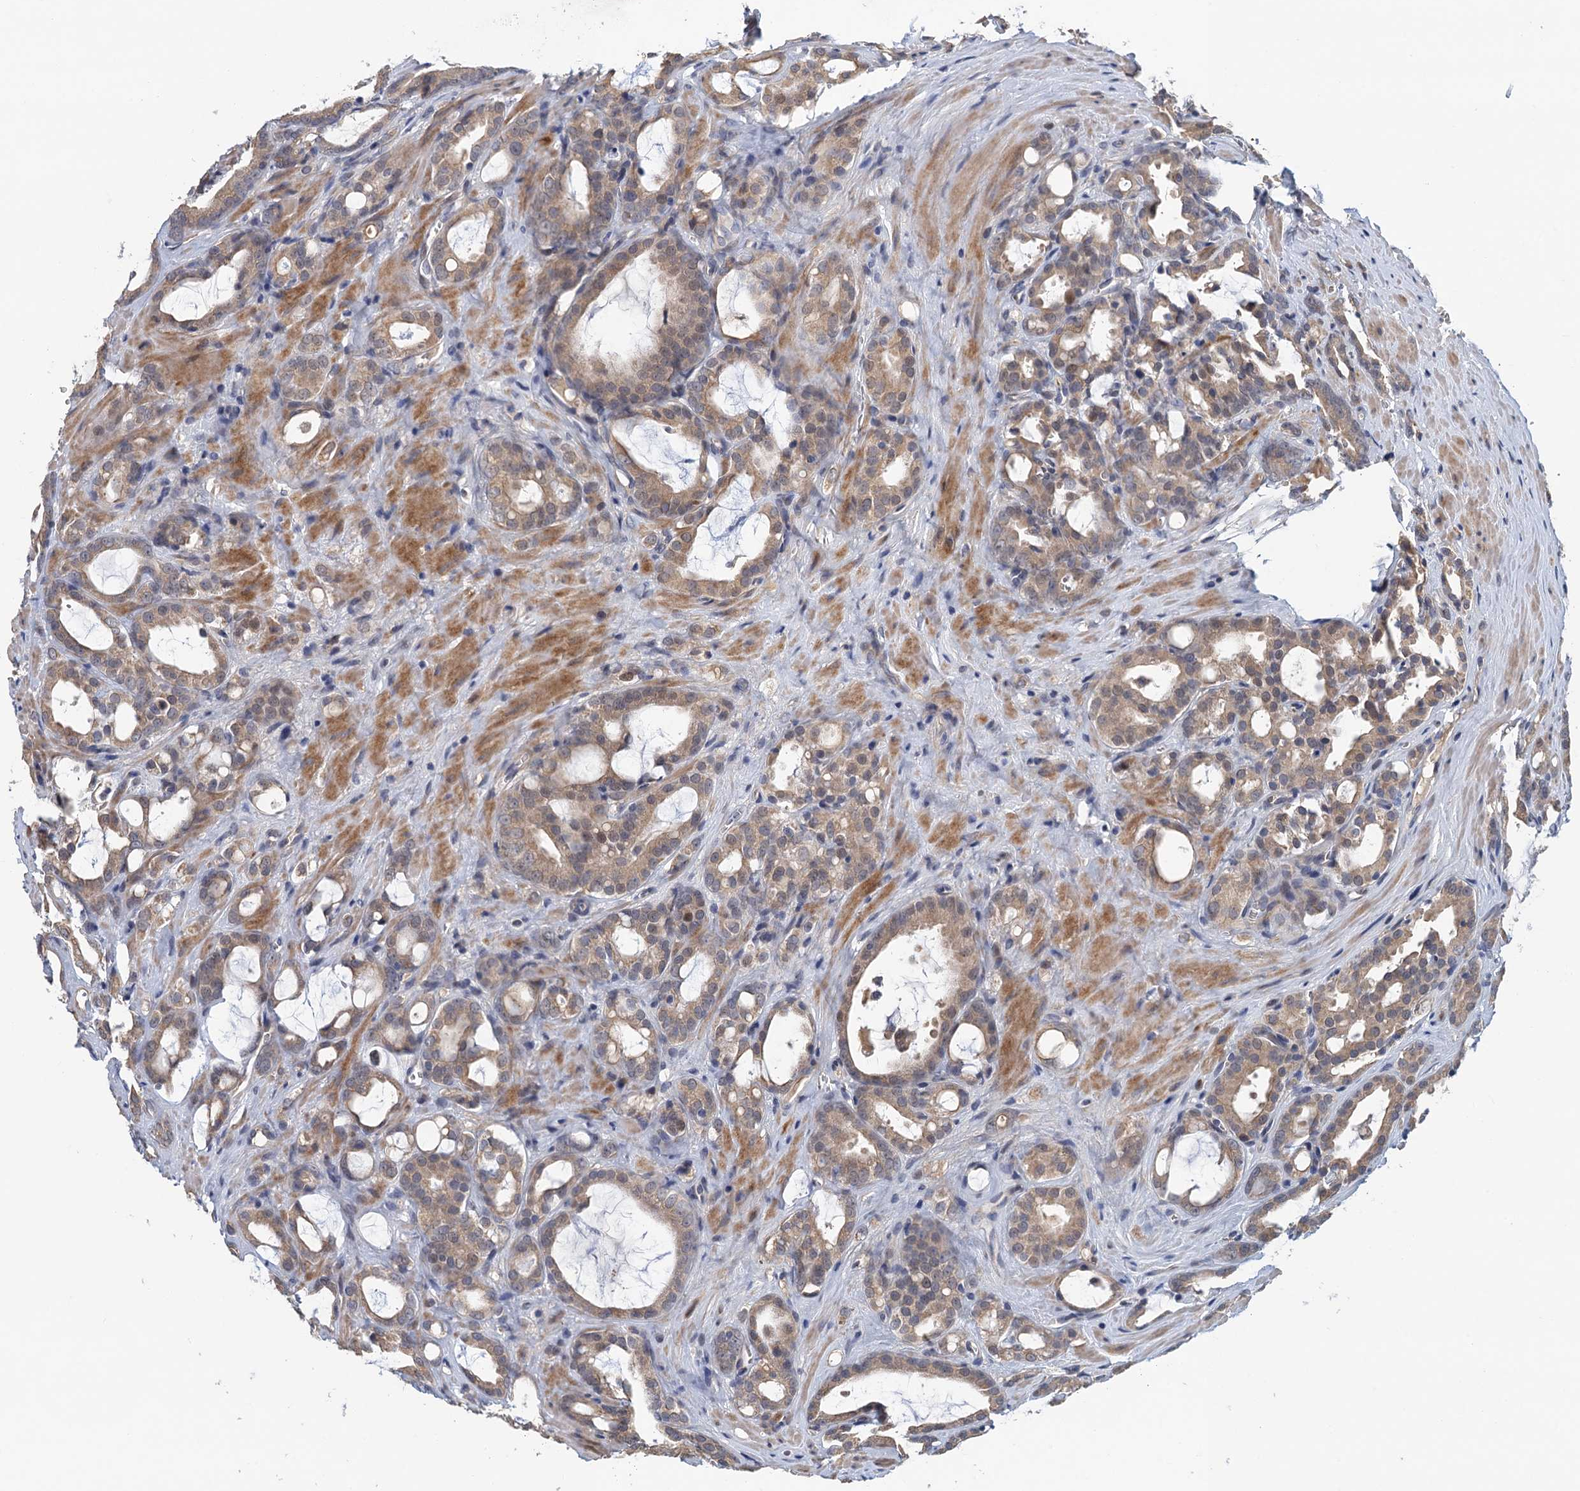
{"staining": {"intensity": "weak", "quantity": "25%-75%", "location": "cytoplasmic/membranous"}, "tissue": "prostate cancer", "cell_type": "Tumor cells", "image_type": "cancer", "snomed": [{"axis": "morphology", "description": "Adenocarcinoma, High grade"}, {"axis": "topography", "description": "Prostate"}], "caption": "High-magnification brightfield microscopy of prostate cancer (adenocarcinoma (high-grade)) stained with DAB (brown) and counterstained with hematoxylin (blue). tumor cells exhibit weak cytoplasmic/membranous expression is seen in about25%-75% of cells. The staining was performed using DAB (3,3'-diaminobenzidine), with brown indicating positive protein expression. Nuclei are stained blue with hematoxylin.", "gene": "MDM1", "patient": {"sex": "male", "age": 72}}